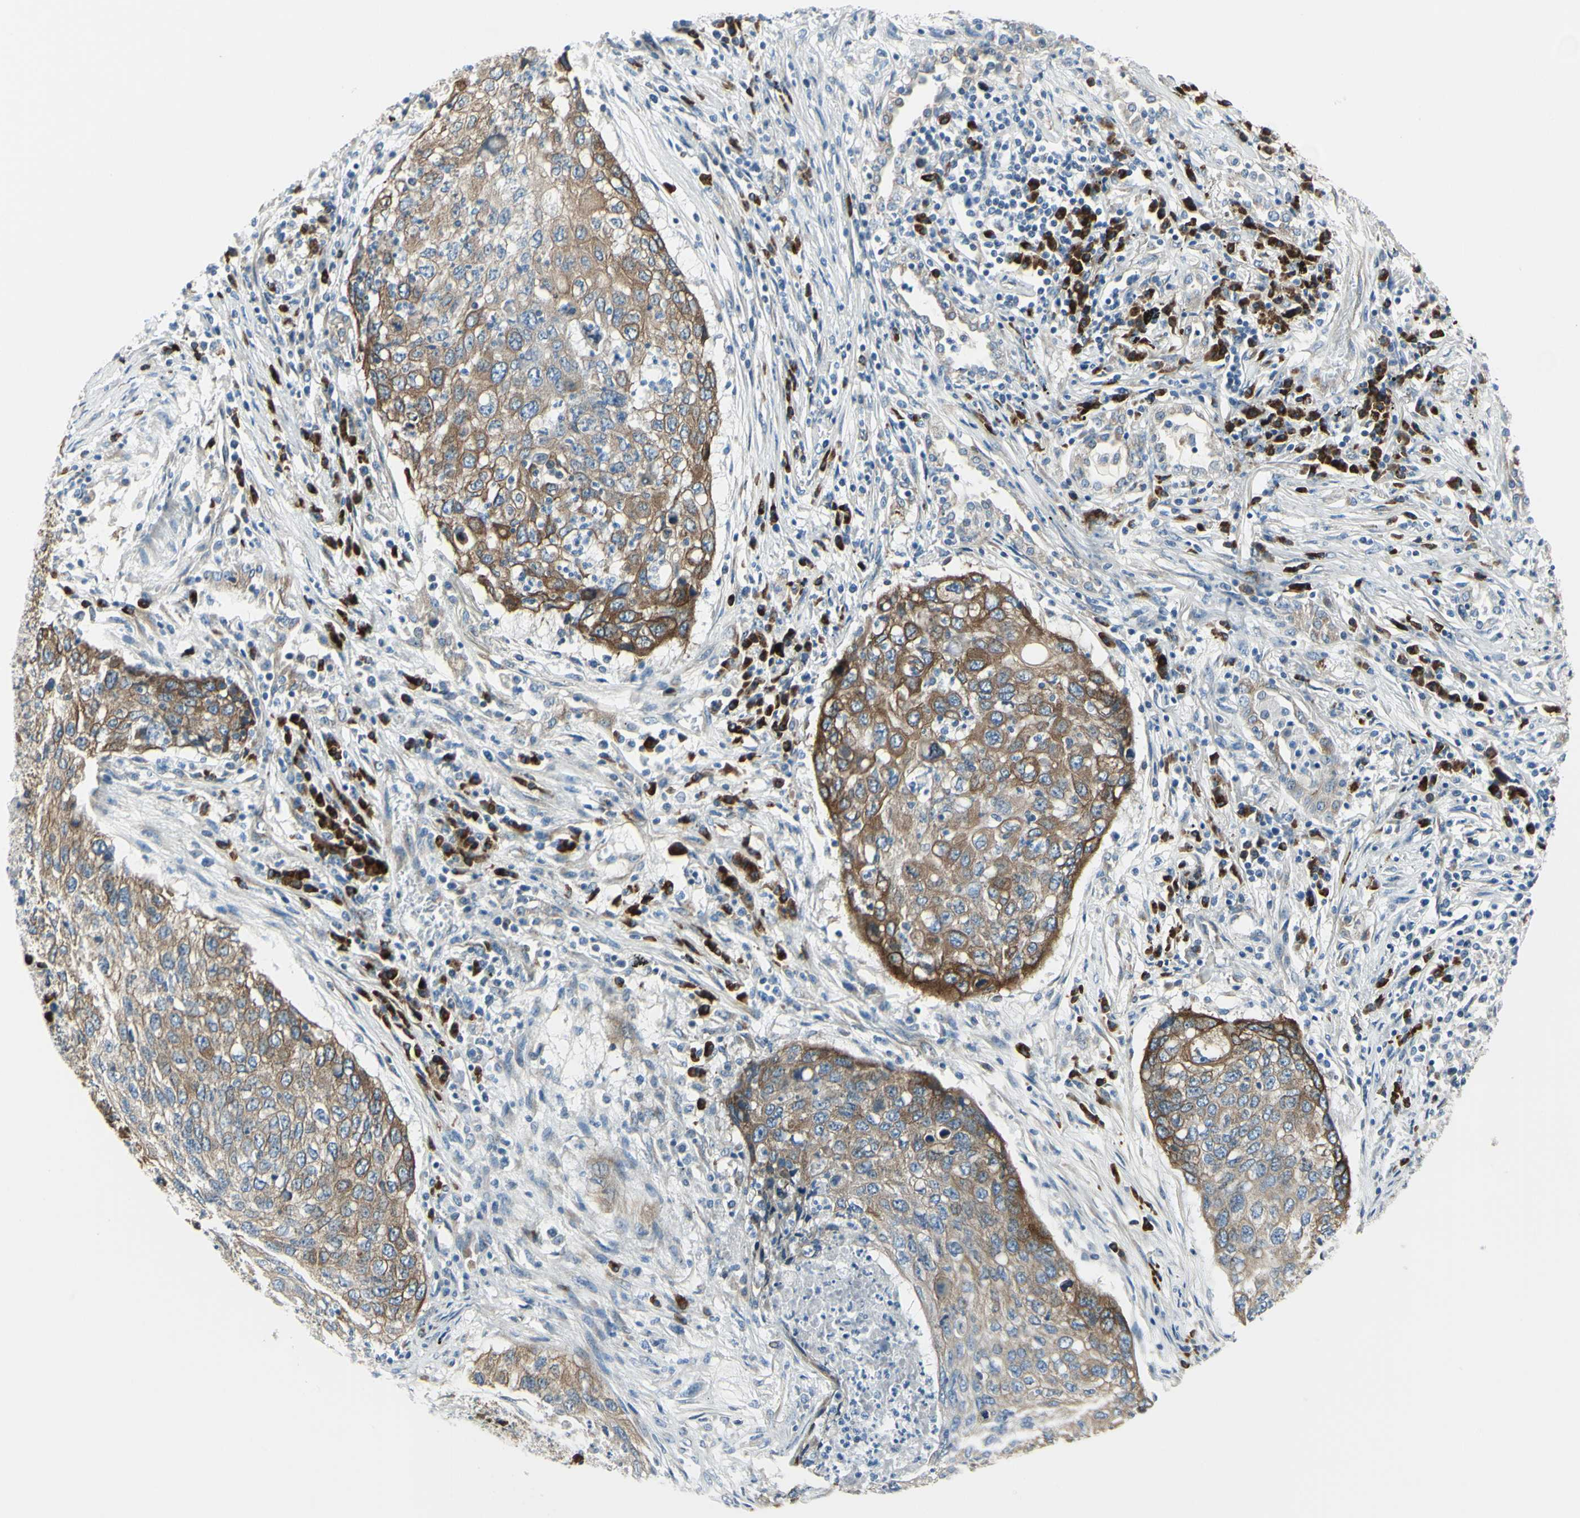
{"staining": {"intensity": "moderate", "quantity": ">75%", "location": "cytoplasmic/membranous"}, "tissue": "lung cancer", "cell_type": "Tumor cells", "image_type": "cancer", "snomed": [{"axis": "morphology", "description": "Squamous cell carcinoma, NOS"}, {"axis": "topography", "description": "Lung"}], "caption": "An image showing moderate cytoplasmic/membranous positivity in approximately >75% of tumor cells in lung squamous cell carcinoma, as visualized by brown immunohistochemical staining.", "gene": "SELENOS", "patient": {"sex": "female", "age": 63}}